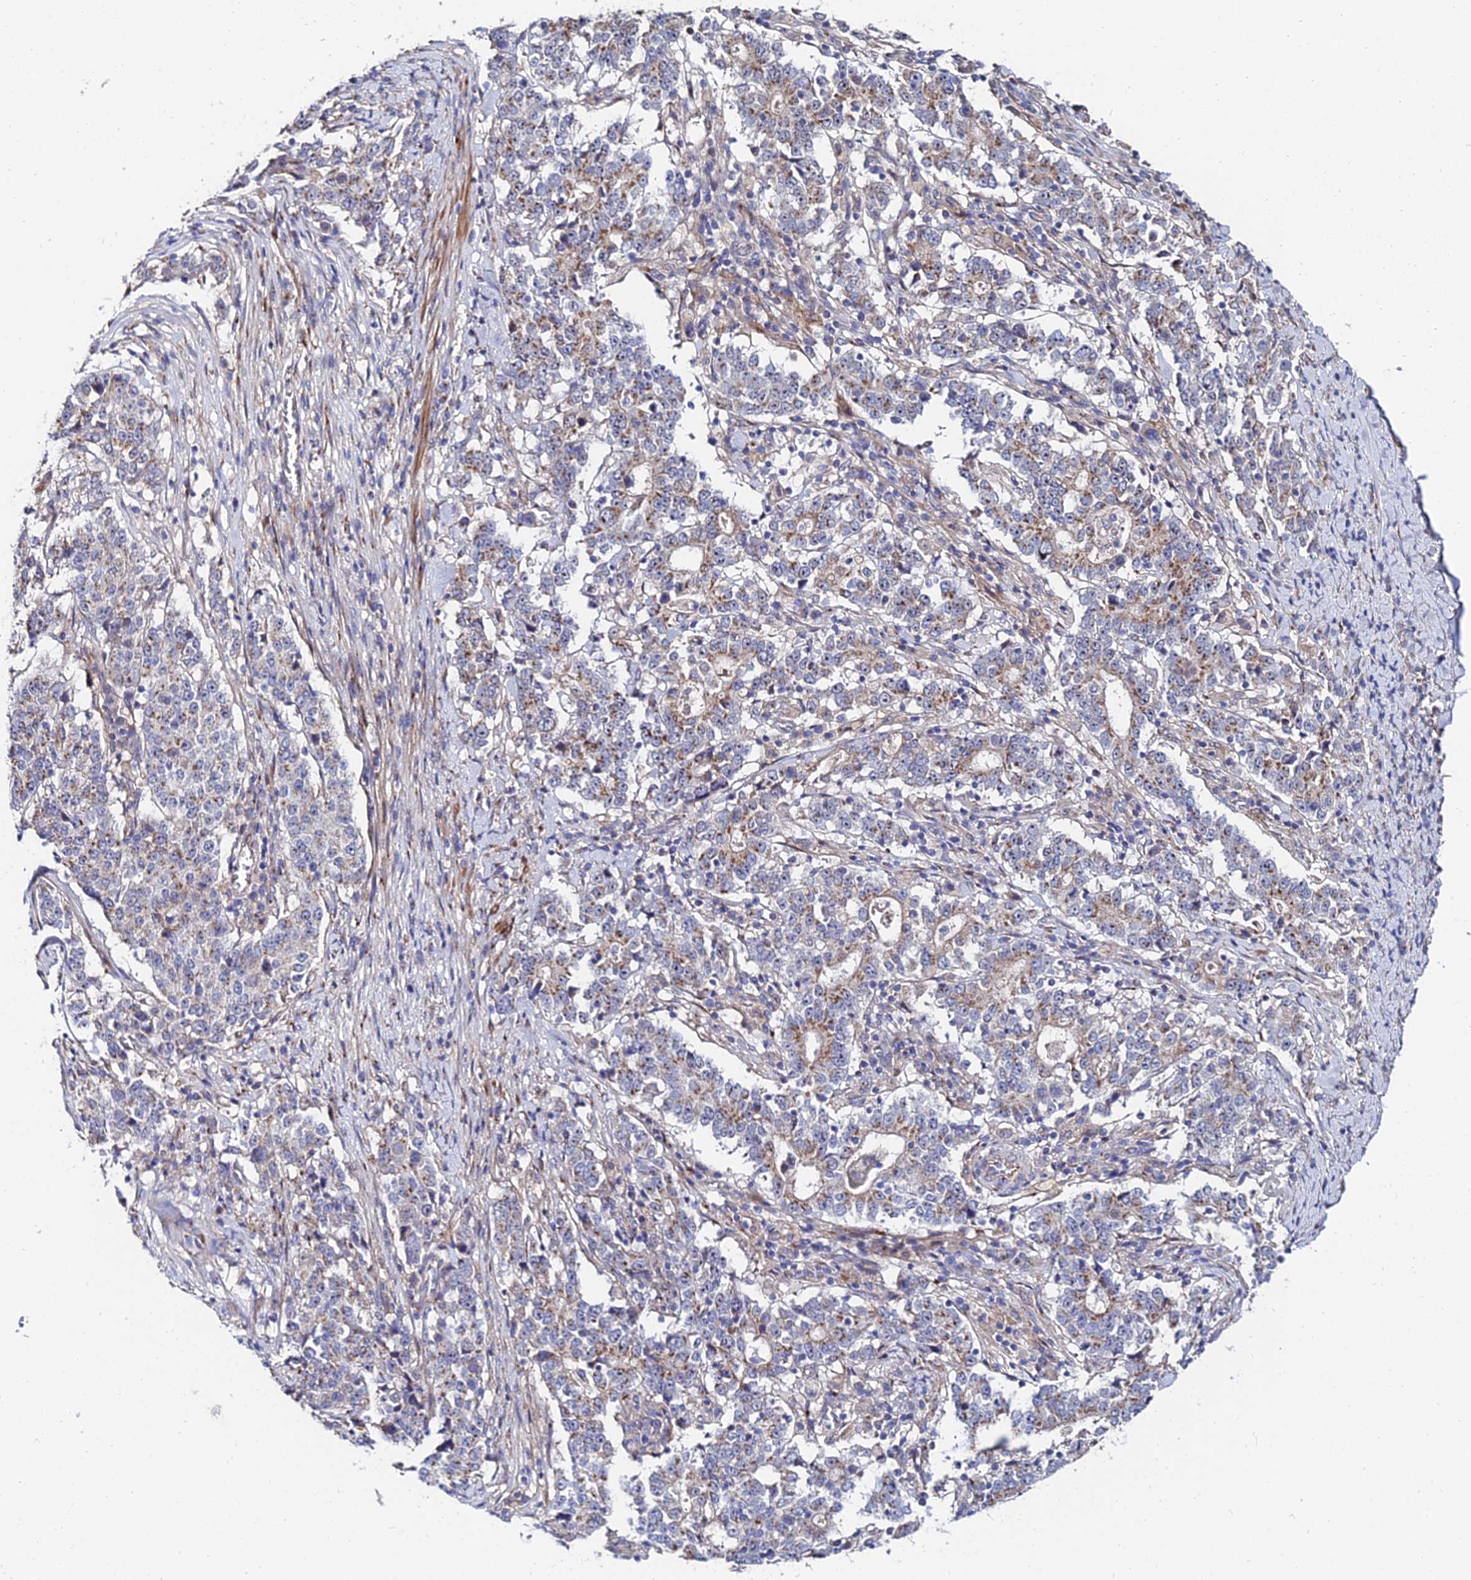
{"staining": {"intensity": "moderate", "quantity": "25%-75%", "location": "cytoplasmic/membranous"}, "tissue": "stomach cancer", "cell_type": "Tumor cells", "image_type": "cancer", "snomed": [{"axis": "morphology", "description": "Adenocarcinoma, NOS"}, {"axis": "topography", "description": "Stomach"}], "caption": "Tumor cells display moderate cytoplasmic/membranous staining in approximately 25%-75% of cells in stomach cancer (adenocarcinoma). The staining is performed using DAB brown chromogen to label protein expression. The nuclei are counter-stained blue using hematoxylin.", "gene": "BORCS8", "patient": {"sex": "male", "age": 59}}